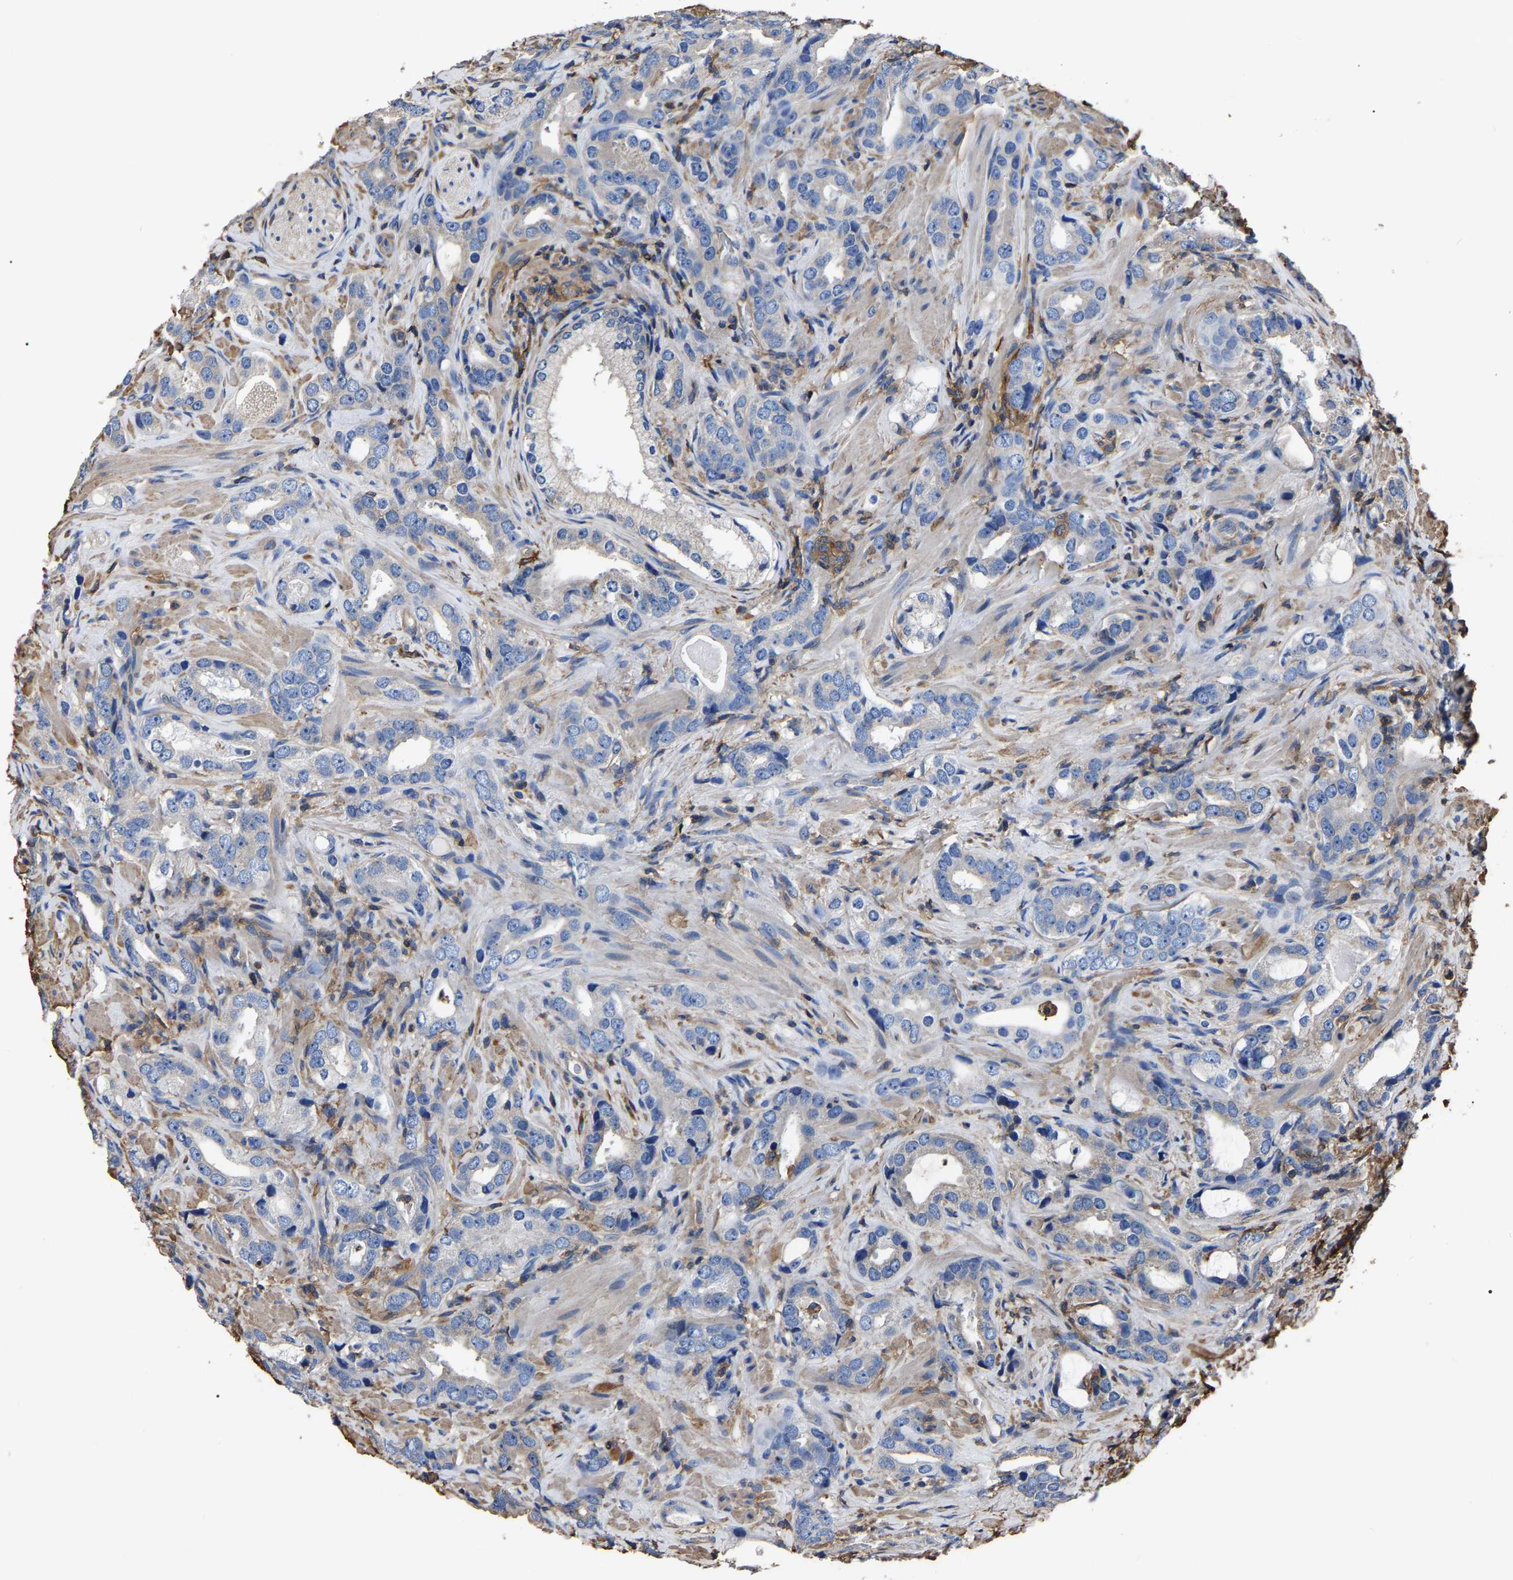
{"staining": {"intensity": "negative", "quantity": "none", "location": "none"}, "tissue": "prostate cancer", "cell_type": "Tumor cells", "image_type": "cancer", "snomed": [{"axis": "morphology", "description": "Adenocarcinoma, High grade"}, {"axis": "topography", "description": "Prostate"}], "caption": "IHC photomicrograph of neoplastic tissue: prostate cancer (adenocarcinoma (high-grade)) stained with DAB (3,3'-diaminobenzidine) reveals no significant protein staining in tumor cells.", "gene": "ARMT1", "patient": {"sex": "male", "age": 63}}